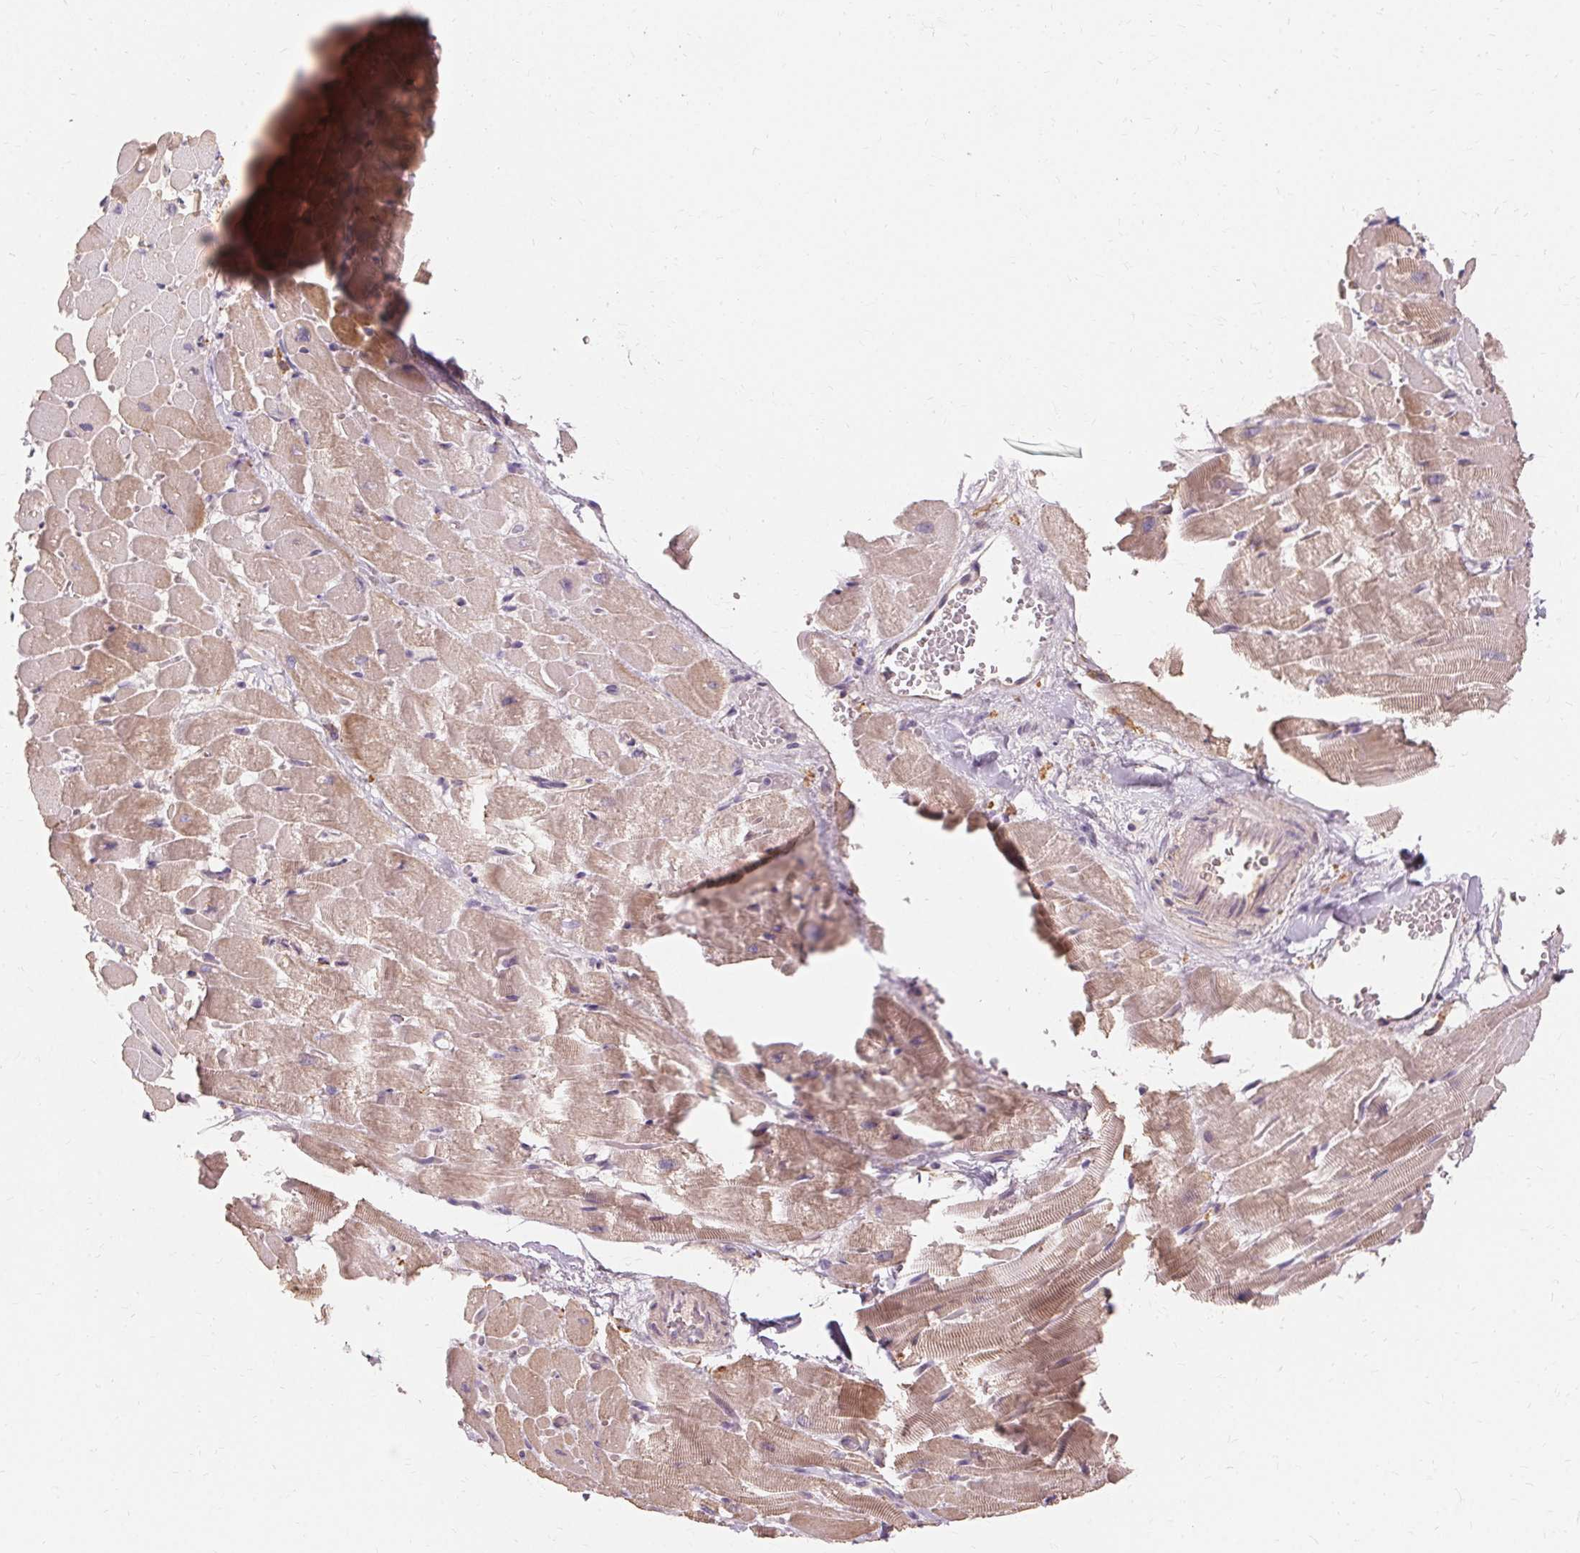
{"staining": {"intensity": "weak", "quantity": "25%-75%", "location": "cytoplasmic/membranous"}, "tissue": "heart muscle", "cell_type": "Cardiomyocytes", "image_type": "normal", "snomed": [{"axis": "morphology", "description": "Normal tissue, NOS"}, {"axis": "topography", "description": "Heart"}], "caption": "Immunohistochemistry staining of benign heart muscle, which shows low levels of weak cytoplasmic/membranous staining in approximately 25%-75% of cardiomyocytes indicating weak cytoplasmic/membranous protein staining. The staining was performed using DAB (brown) for protein detection and nuclei were counterstained in hematoxylin (blue).", "gene": "IFNGR1", "patient": {"sex": "male", "age": 37}}